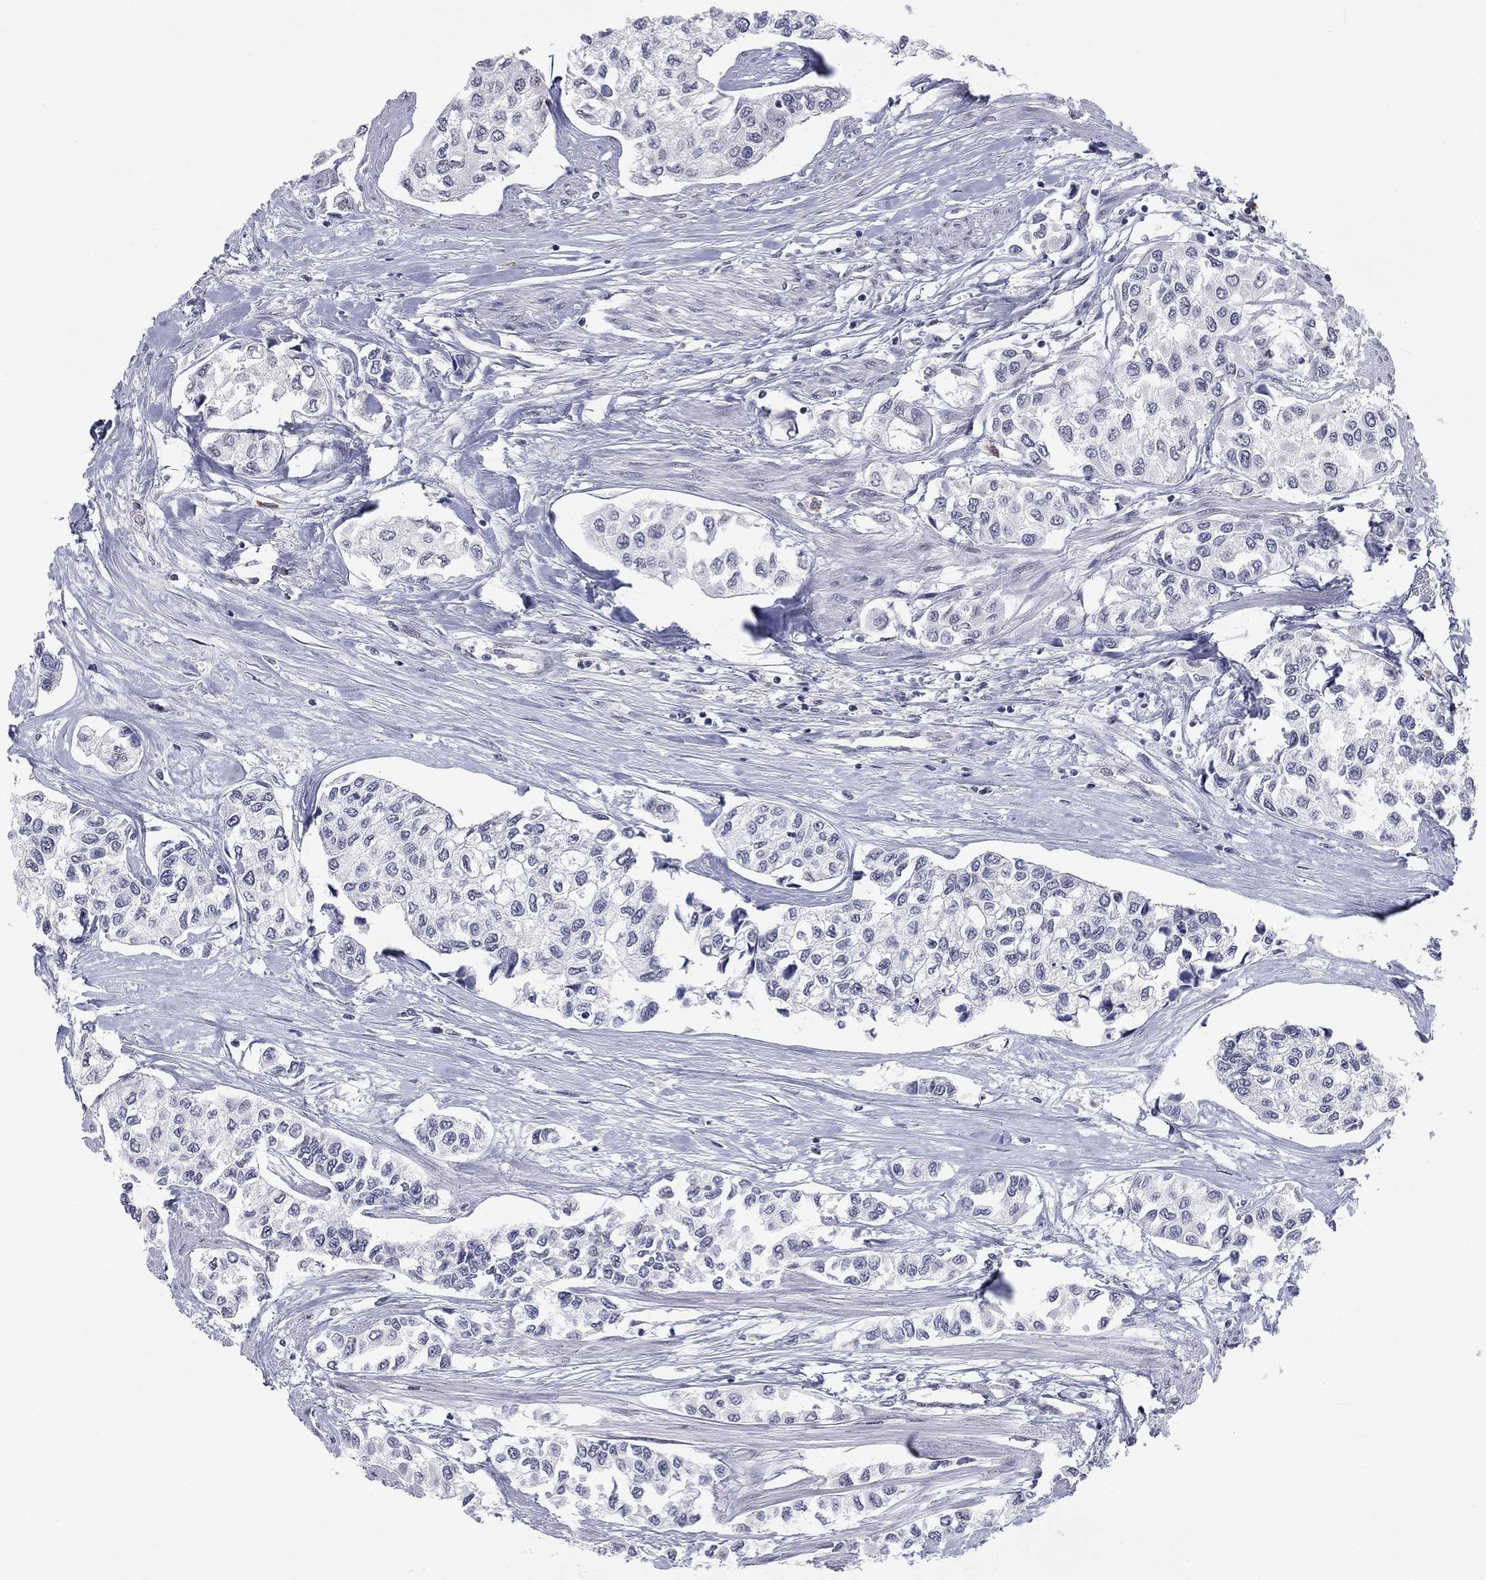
{"staining": {"intensity": "negative", "quantity": "none", "location": "none"}, "tissue": "urothelial cancer", "cell_type": "Tumor cells", "image_type": "cancer", "snomed": [{"axis": "morphology", "description": "Urothelial carcinoma, High grade"}, {"axis": "topography", "description": "Urinary bladder"}], "caption": "This image is of urothelial carcinoma (high-grade) stained with immunohistochemistry (IHC) to label a protein in brown with the nuclei are counter-stained blue. There is no staining in tumor cells. (Brightfield microscopy of DAB immunohistochemistry (IHC) at high magnification).", "gene": "FYTTD1", "patient": {"sex": "male", "age": 73}}